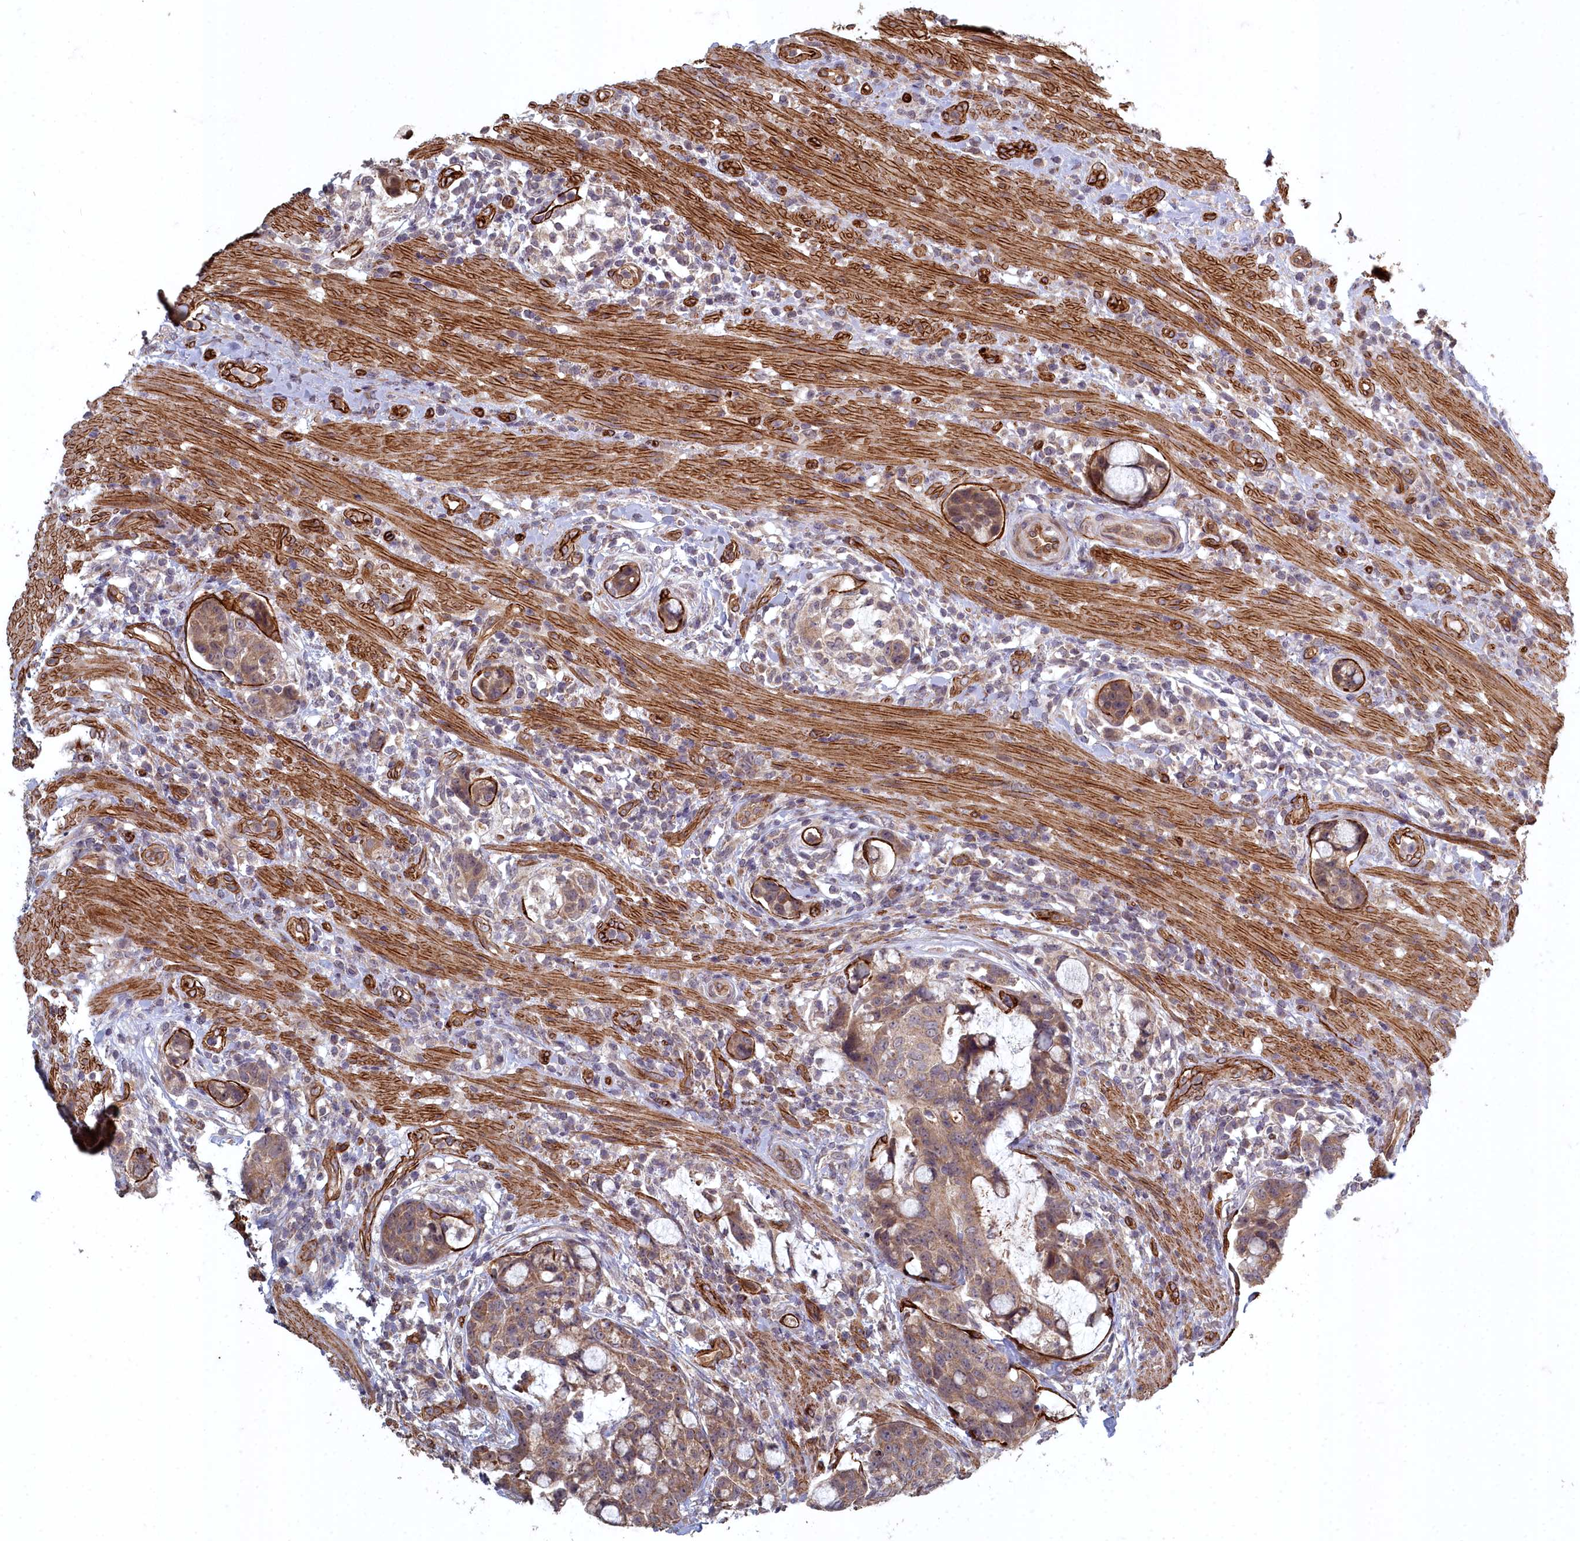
{"staining": {"intensity": "moderate", "quantity": ">75%", "location": "cytoplasmic/membranous"}, "tissue": "colorectal cancer", "cell_type": "Tumor cells", "image_type": "cancer", "snomed": [{"axis": "morphology", "description": "Adenocarcinoma, NOS"}, {"axis": "topography", "description": "Colon"}], "caption": "This histopathology image demonstrates immunohistochemistry (IHC) staining of colorectal cancer (adenocarcinoma), with medium moderate cytoplasmic/membranous staining in about >75% of tumor cells.", "gene": "TSPYL4", "patient": {"sex": "female", "age": 82}}